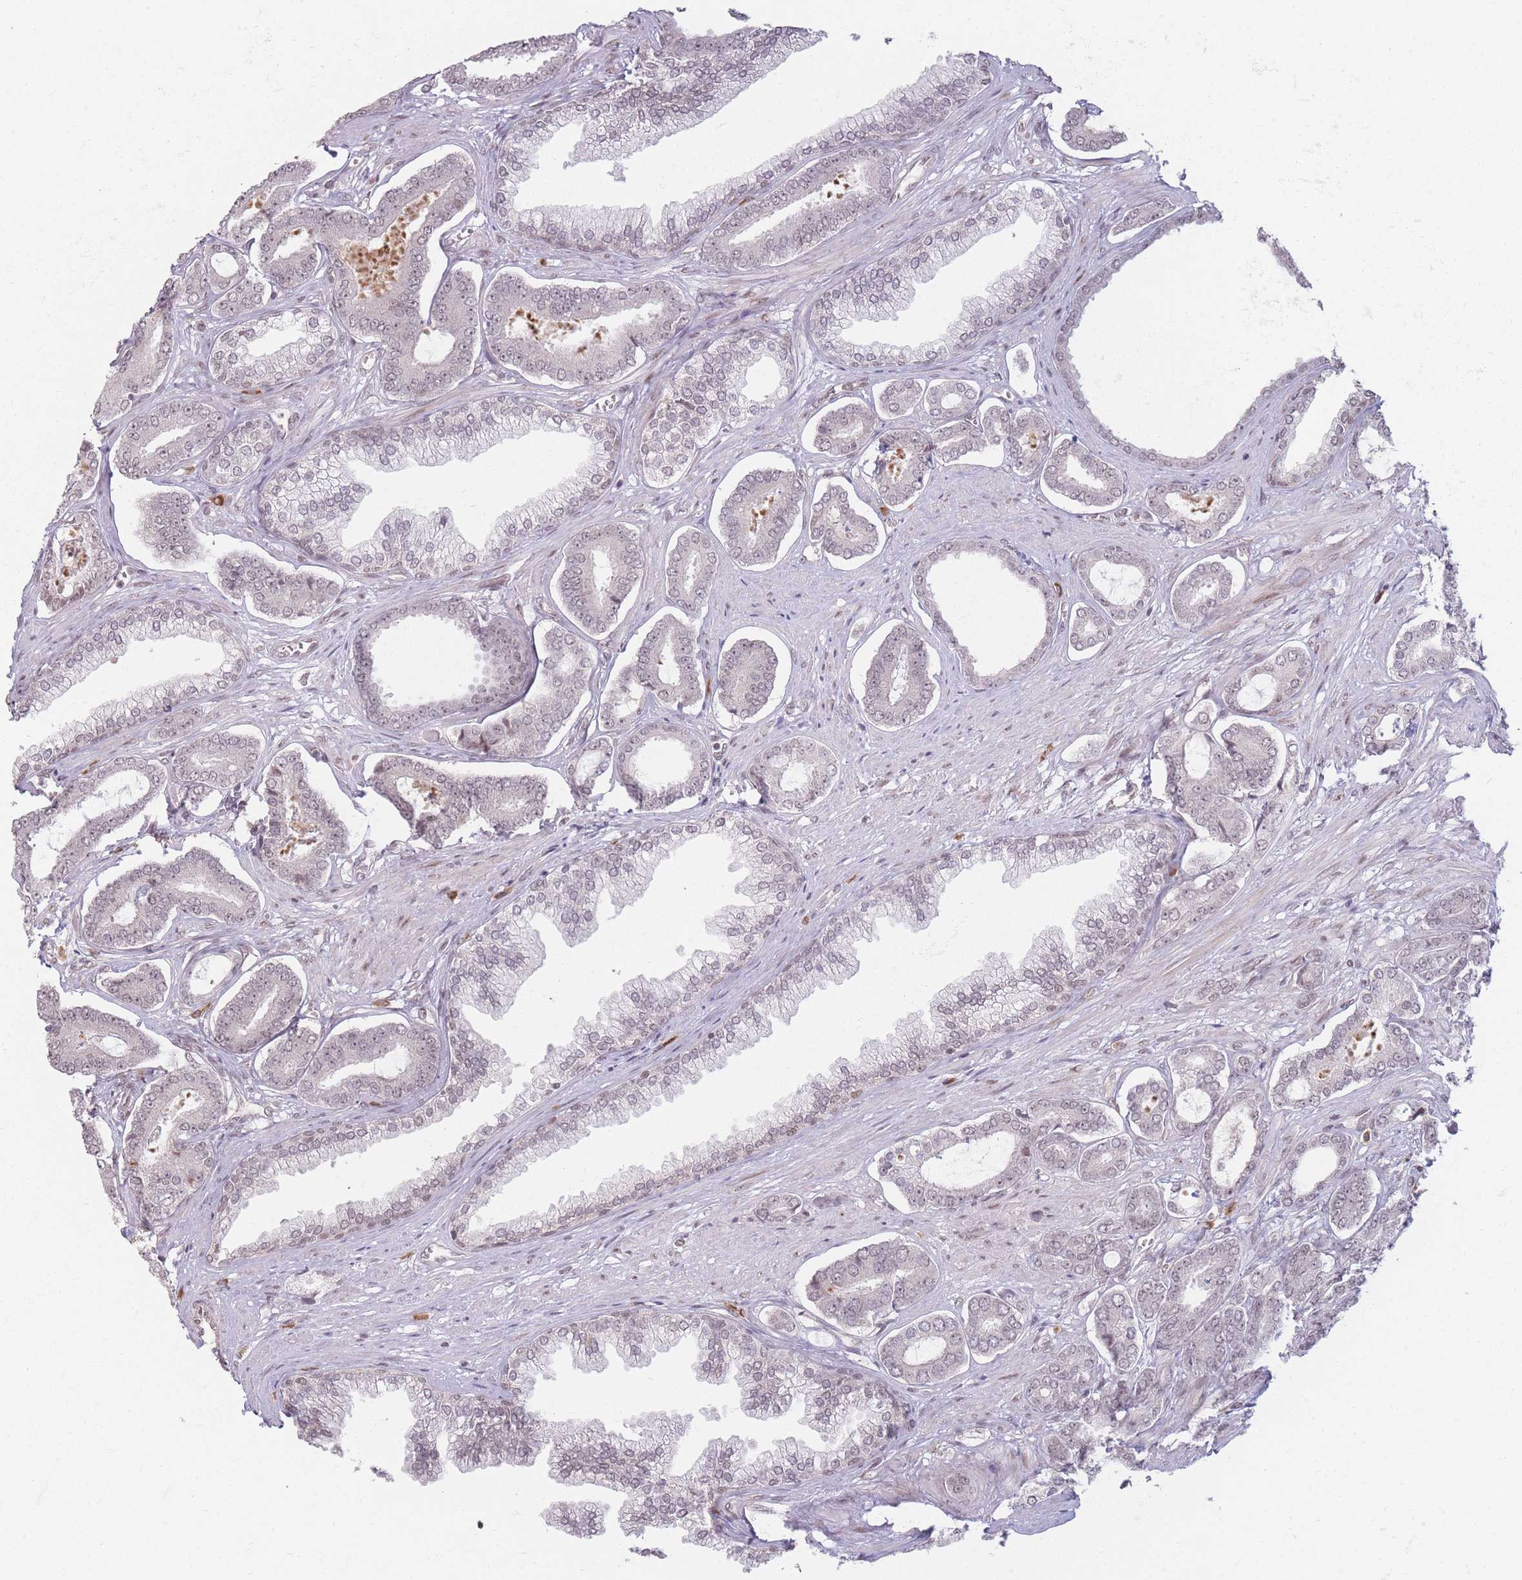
{"staining": {"intensity": "weak", "quantity": "25%-75%", "location": "nuclear"}, "tissue": "prostate cancer", "cell_type": "Tumor cells", "image_type": "cancer", "snomed": [{"axis": "morphology", "description": "Adenocarcinoma, NOS"}, {"axis": "topography", "description": "Prostate and seminal vesicle, NOS"}], "caption": "Human prostate cancer stained with a brown dye shows weak nuclear positive expression in approximately 25%-75% of tumor cells.", "gene": "SUPT6H", "patient": {"sex": "male", "age": 76}}